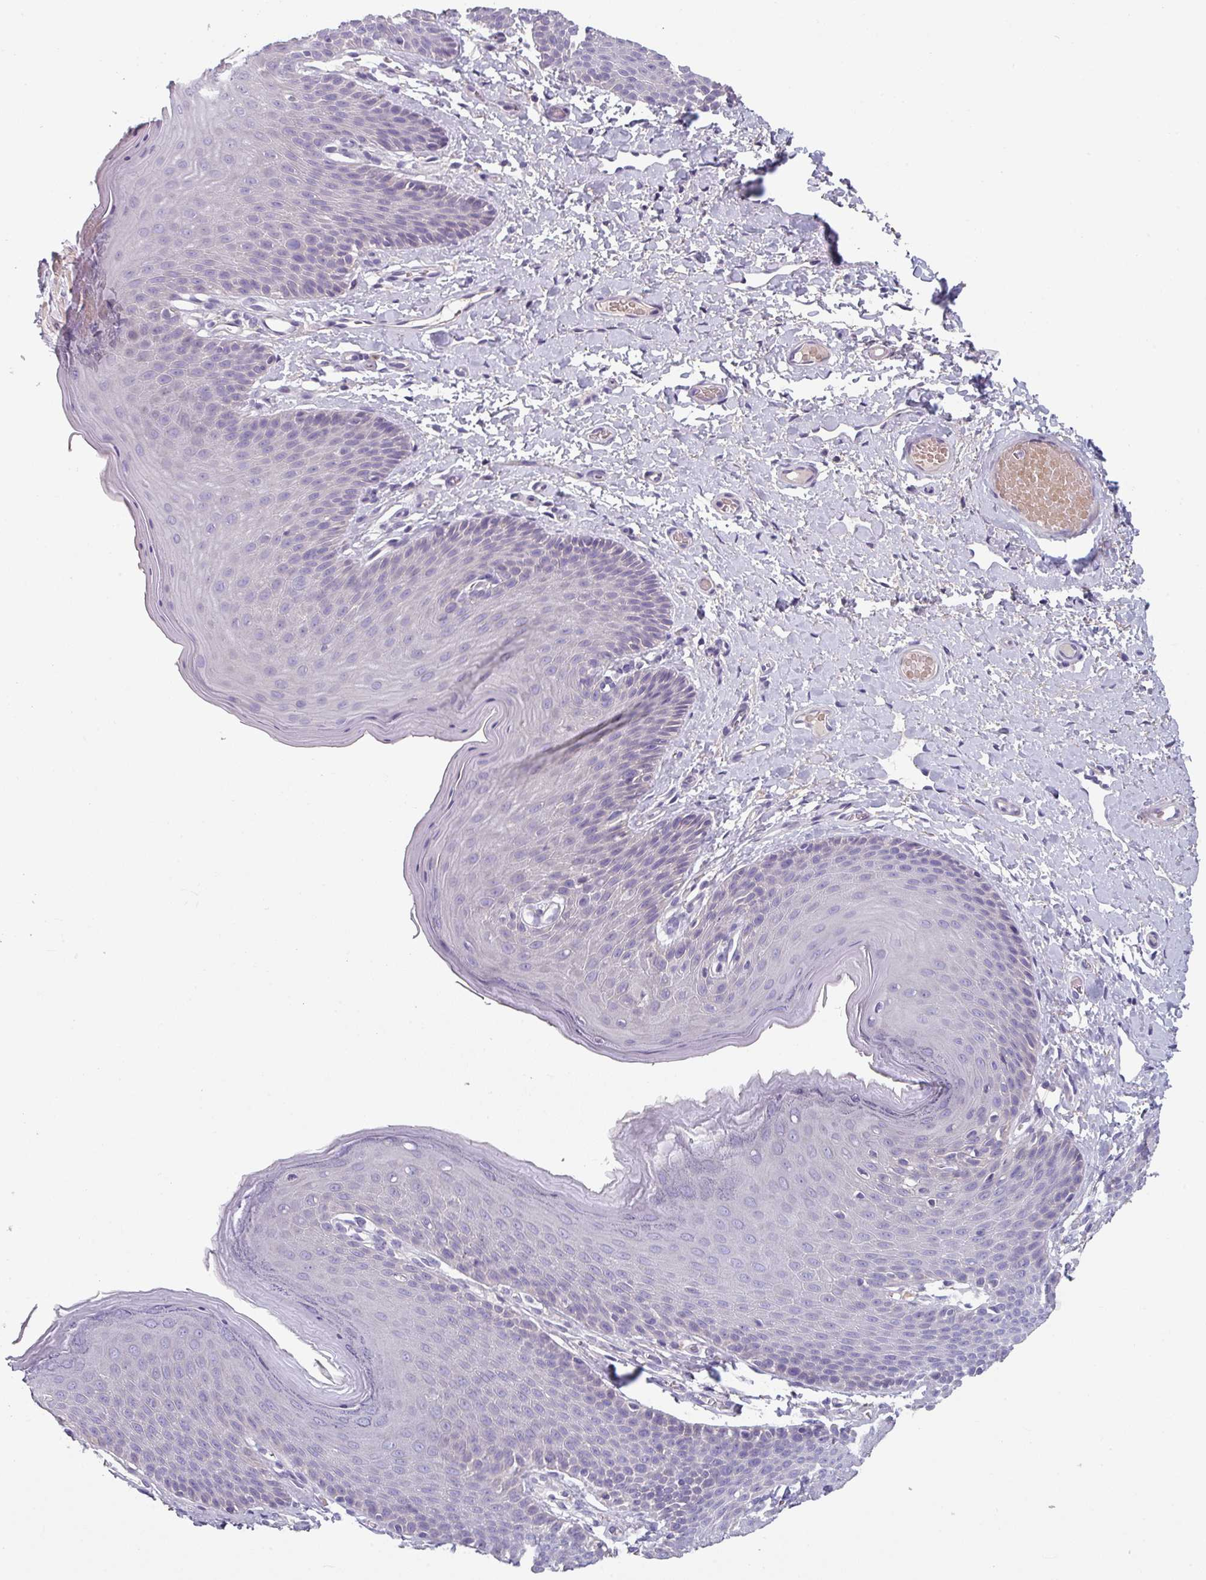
{"staining": {"intensity": "negative", "quantity": "none", "location": "none"}, "tissue": "skin", "cell_type": "Epidermal cells", "image_type": "normal", "snomed": [{"axis": "morphology", "description": "Normal tissue, NOS"}, {"axis": "topography", "description": "Anal"}], "caption": "The micrograph demonstrates no staining of epidermal cells in normal skin.", "gene": "TMEM132A", "patient": {"sex": "female", "age": 40}}